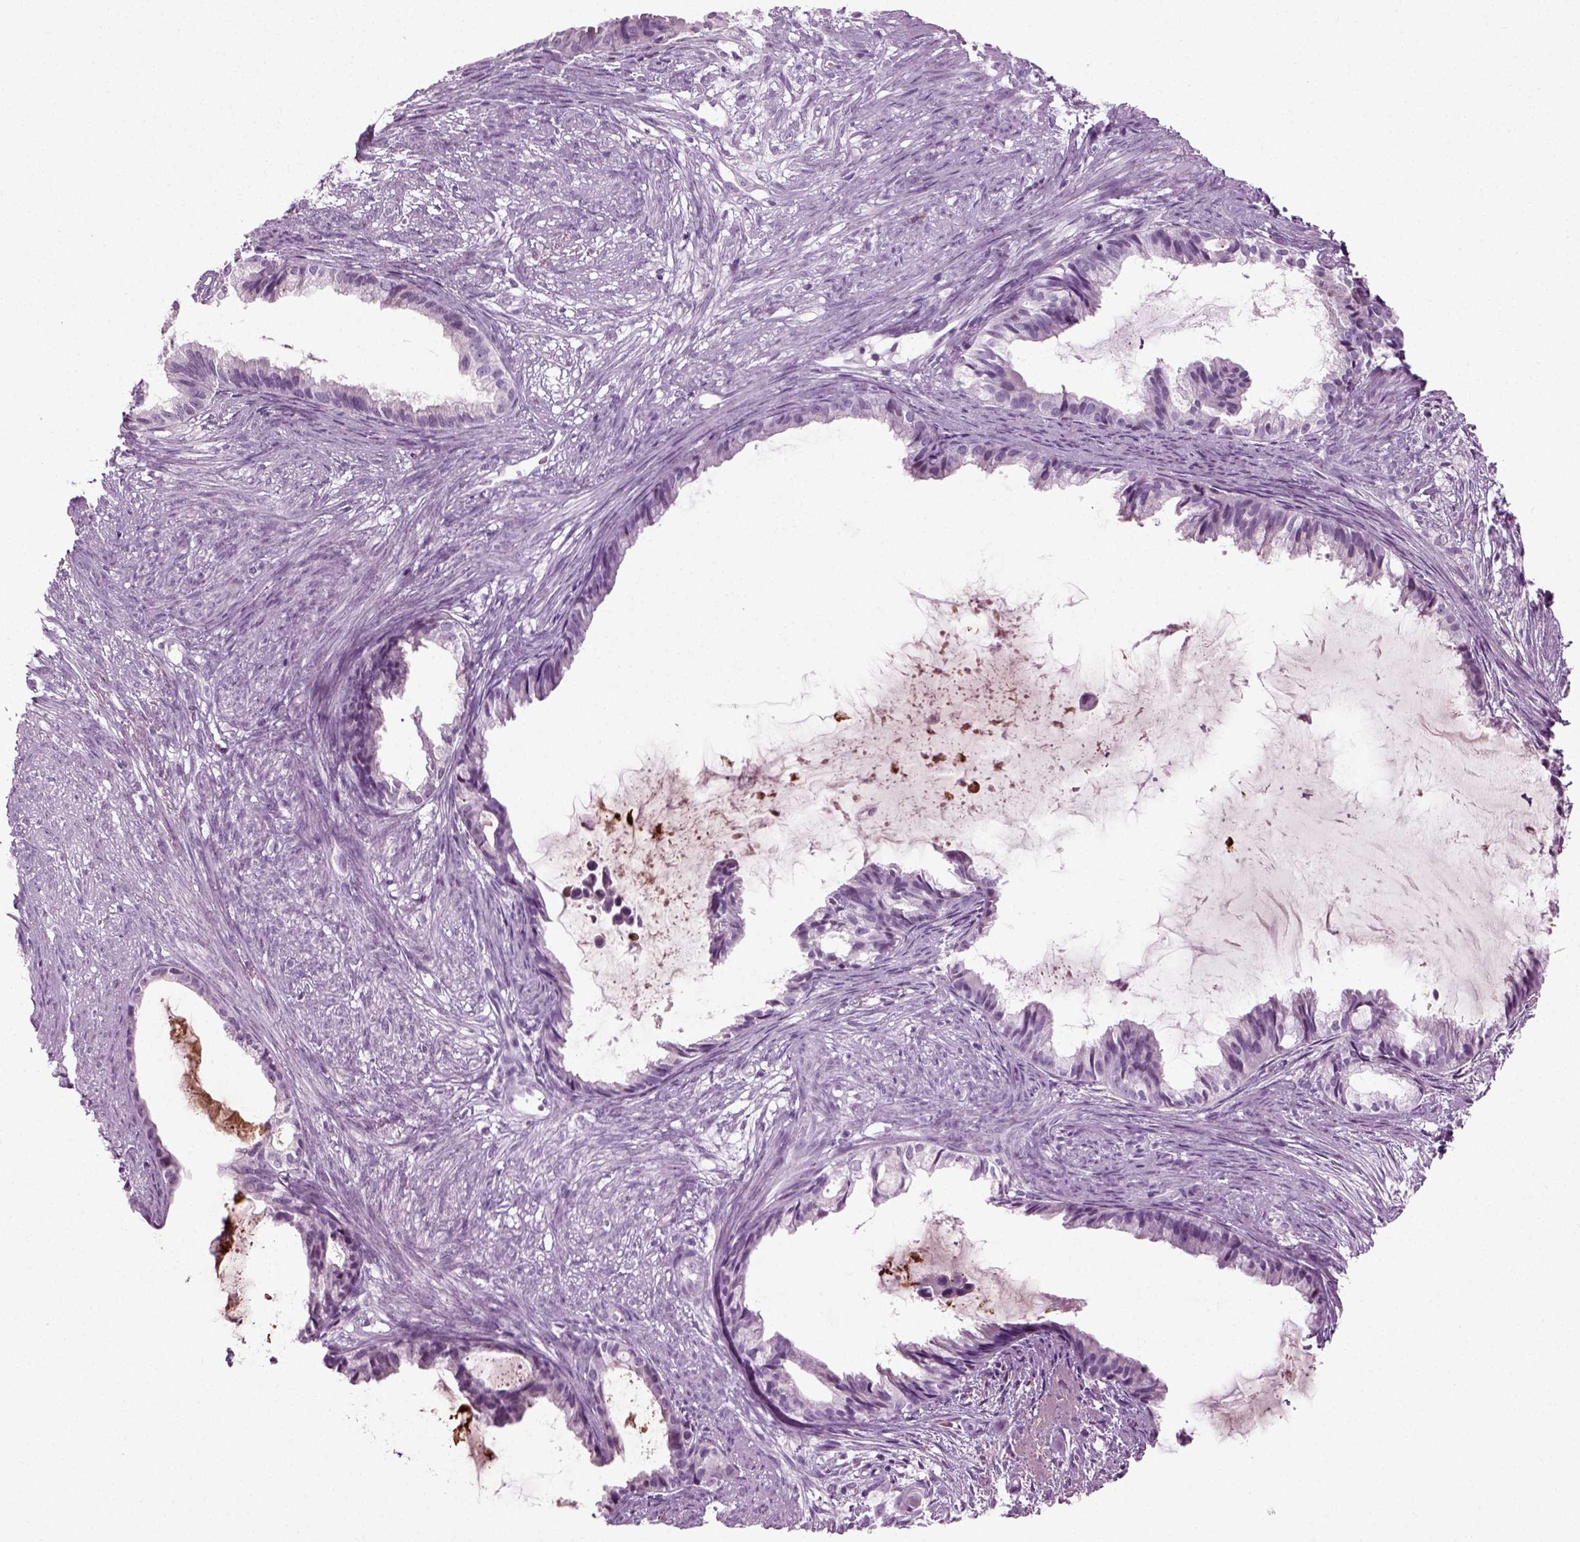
{"staining": {"intensity": "negative", "quantity": "none", "location": "none"}, "tissue": "endometrial cancer", "cell_type": "Tumor cells", "image_type": "cancer", "snomed": [{"axis": "morphology", "description": "Adenocarcinoma, NOS"}, {"axis": "topography", "description": "Endometrium"}], "caption": "Tumor cells are negative for protein expression in human endometrial adenocarcinoma.", "gene": "PRLH", "patient": {"sex": "female", "age": 86}}